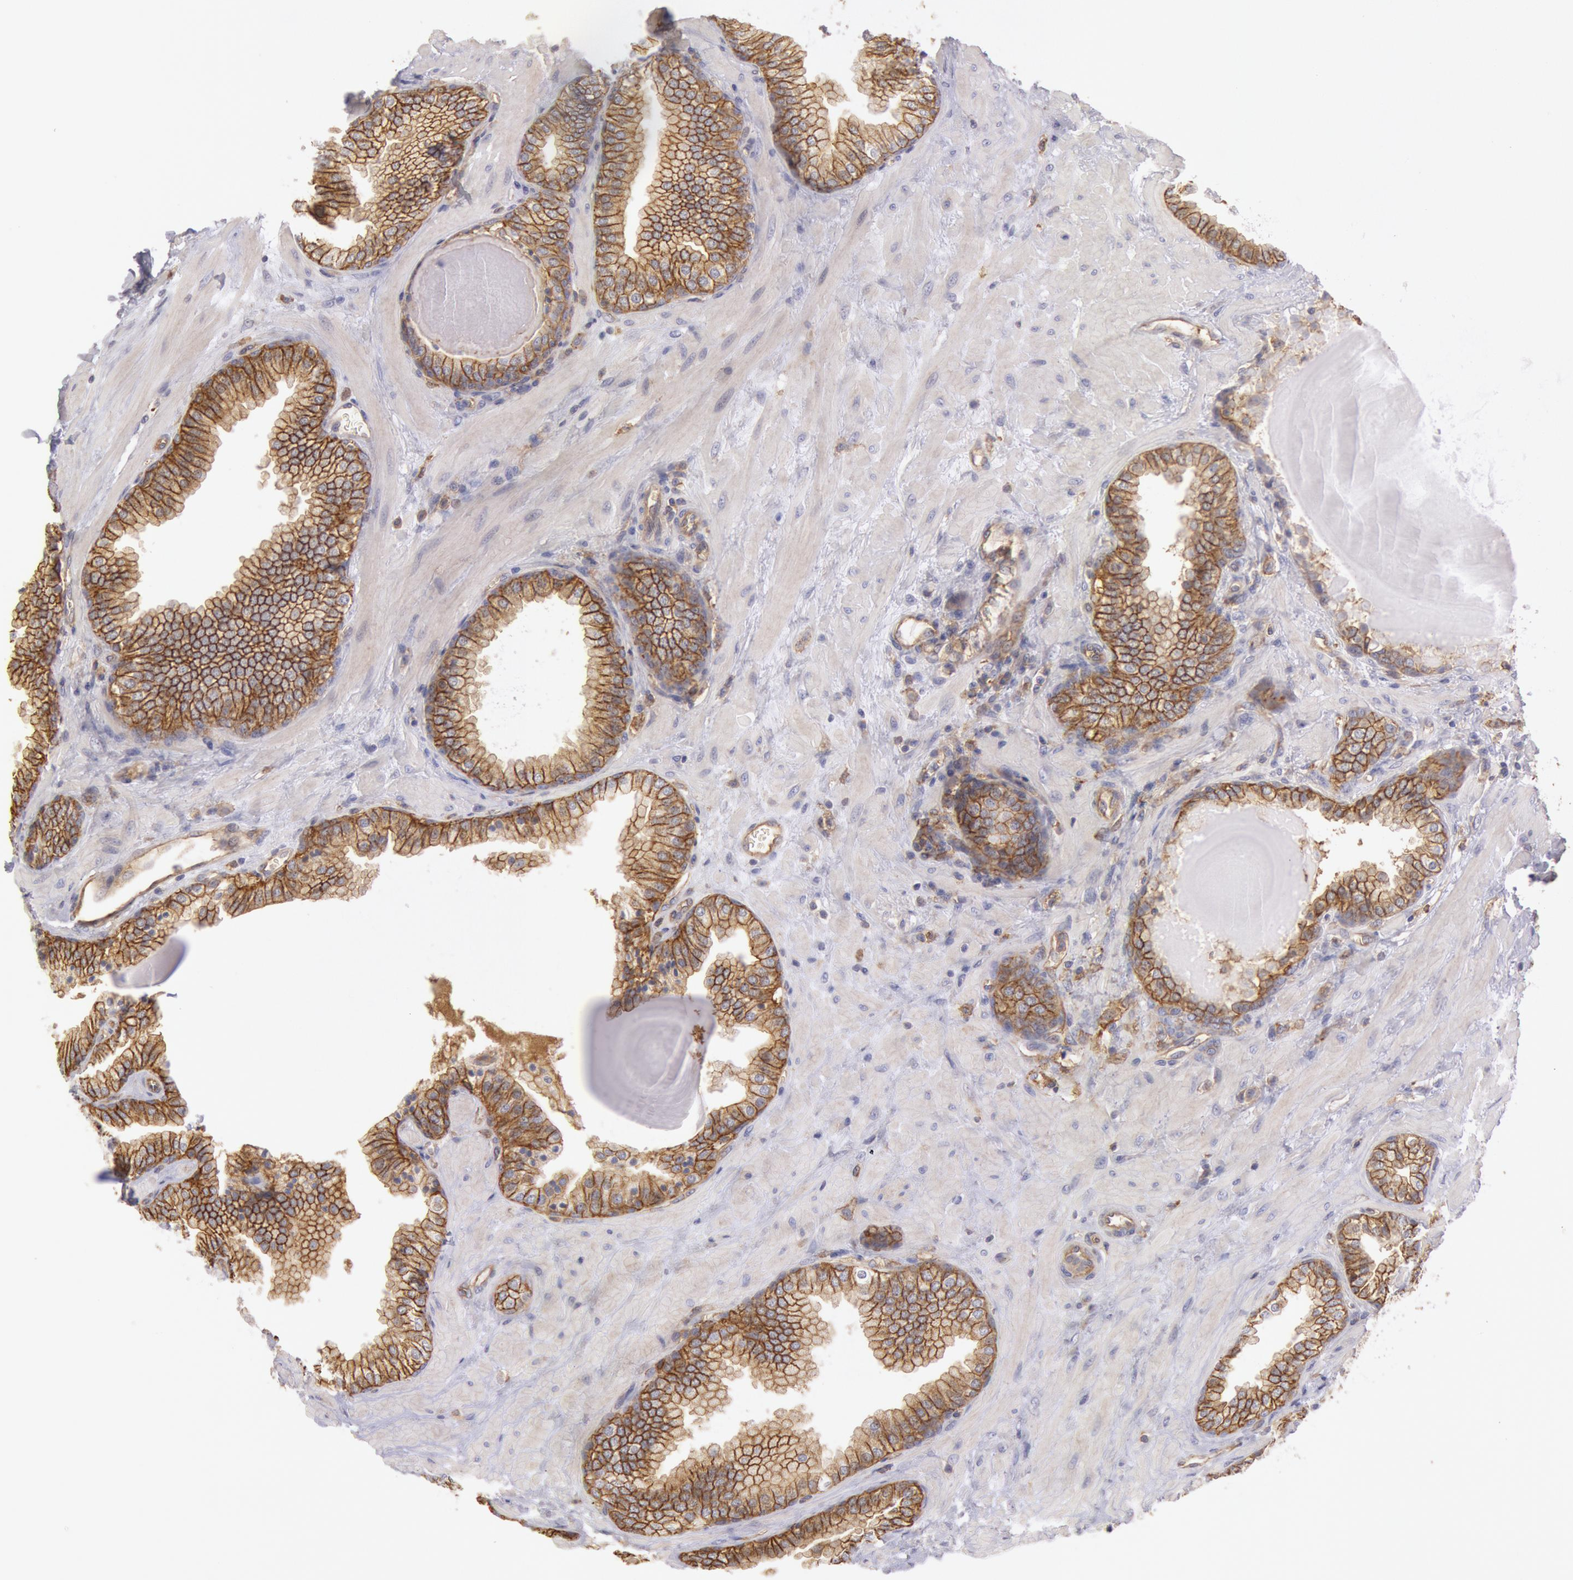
{"staining": {"intensity": "moderate", "quantity": ">75%", "location": "cytoplasmic/membranous"}, "tissue": "prostate", "cell_type": "Glandular cells", "image_type": "normal", "snomed": [{"axis": "morphology", "description": "Normal tissue, NOS"}, {"axis": "topography", "description": "Prostate"}], "caption": "DAB immunohistochemical staining of unremarkable human prostate reveals moderate cytoplasmic/membranous protein positivity in about >75% of glandular cells.", "gene": "SNAP23", "patient": {"sex": "male", "age": 51}}